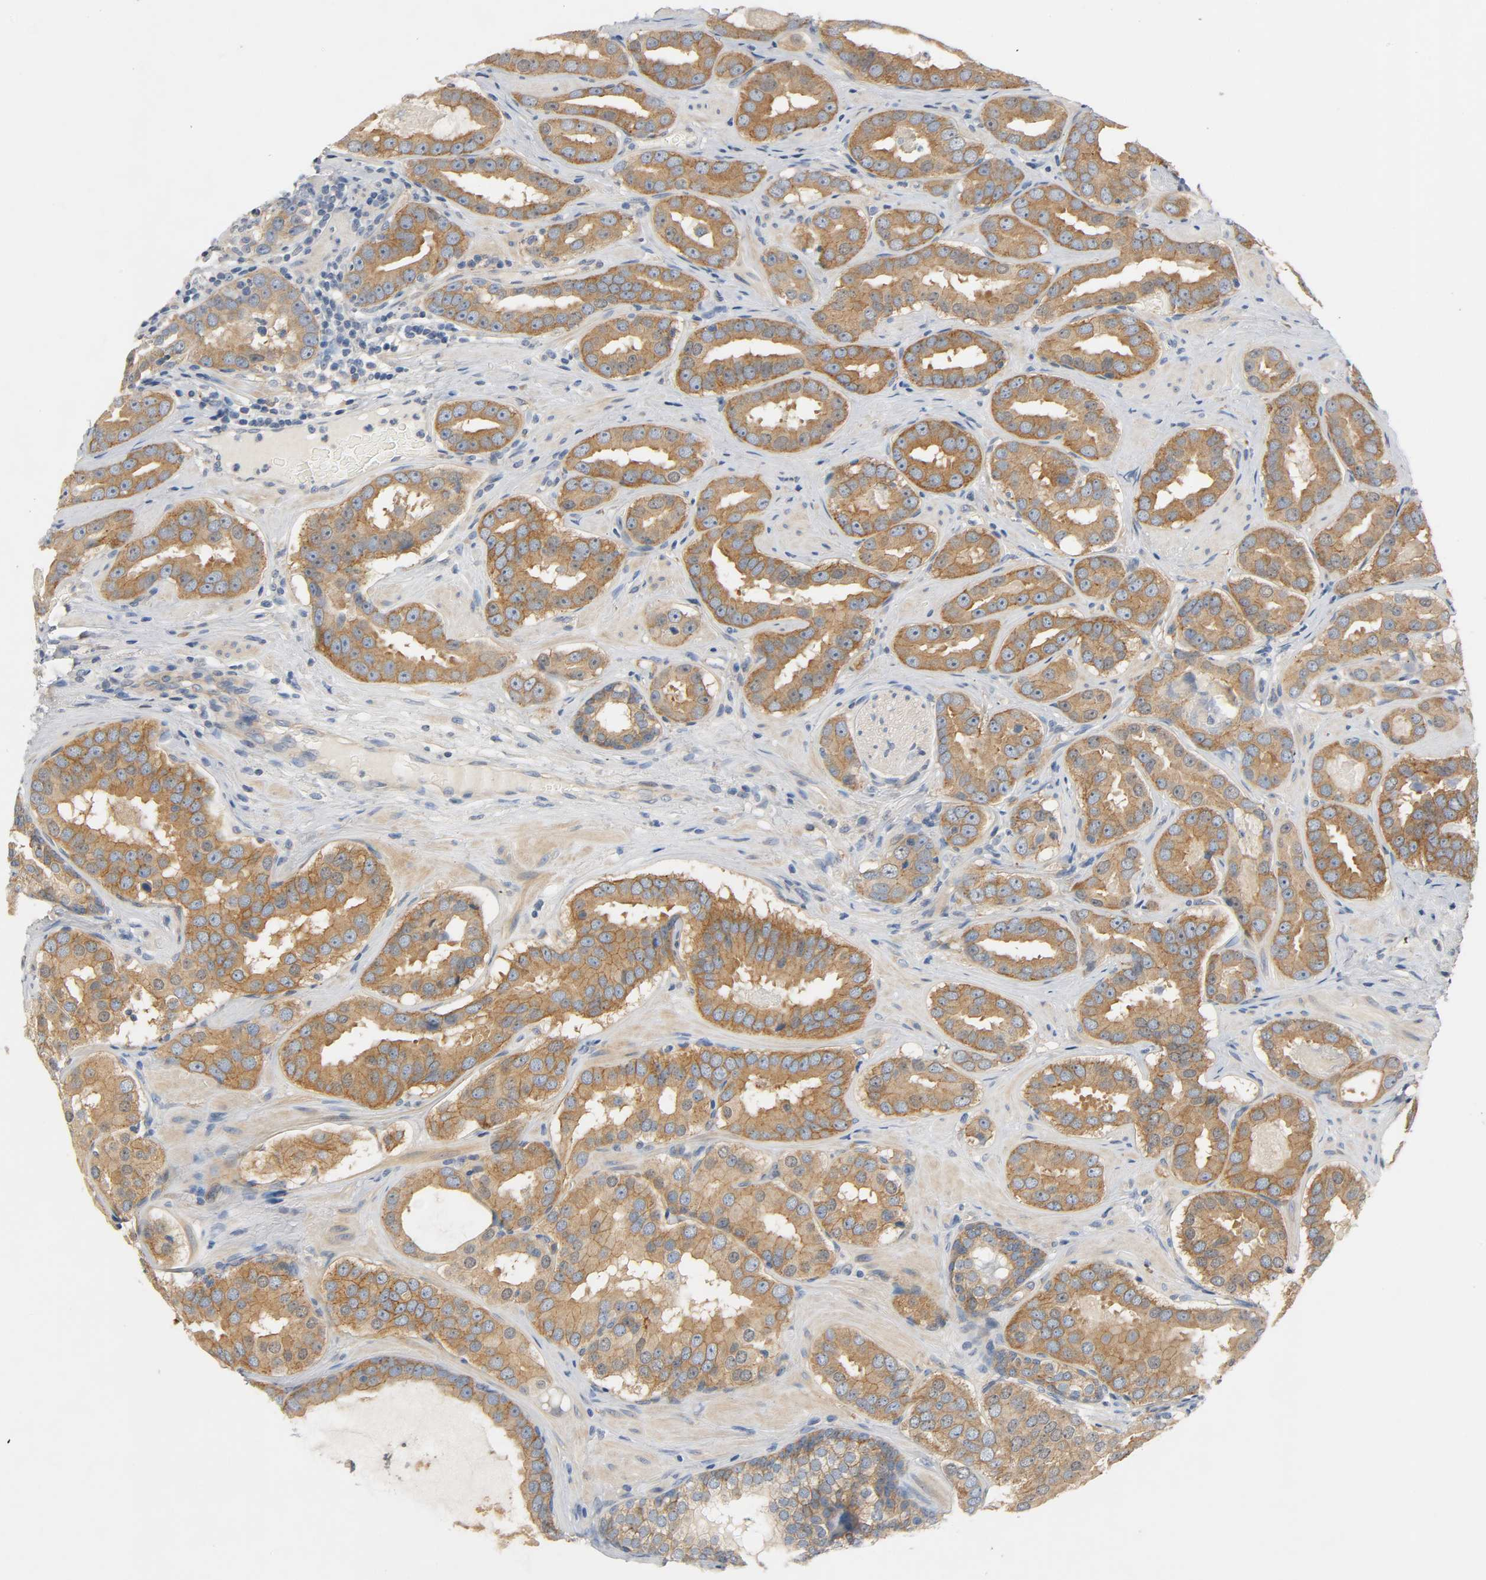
{"staining": {"intensity": "strong", "quantity": ">75%", "location": "cytoplasmic/membranous"}, "tissue": "prostate cancer", "cell_type": "Tumor cells", "image_type": "cancer", "snomed": [{"axis": "morphology", "description": "Adenocarcinoma, Low grade"}, {"axis": "topography", "description": "Prostate"}], "caption": "High-power microscopy captured an immunohistochemistry (IHC) micrograph of low-grade adenocarcinoma (prostate), revealing strong cytoplasmic/membranous expression in about >75% of tumor cells.", "gene": "ARPC1A", "patient": {"sex": "male", "age": 59}}